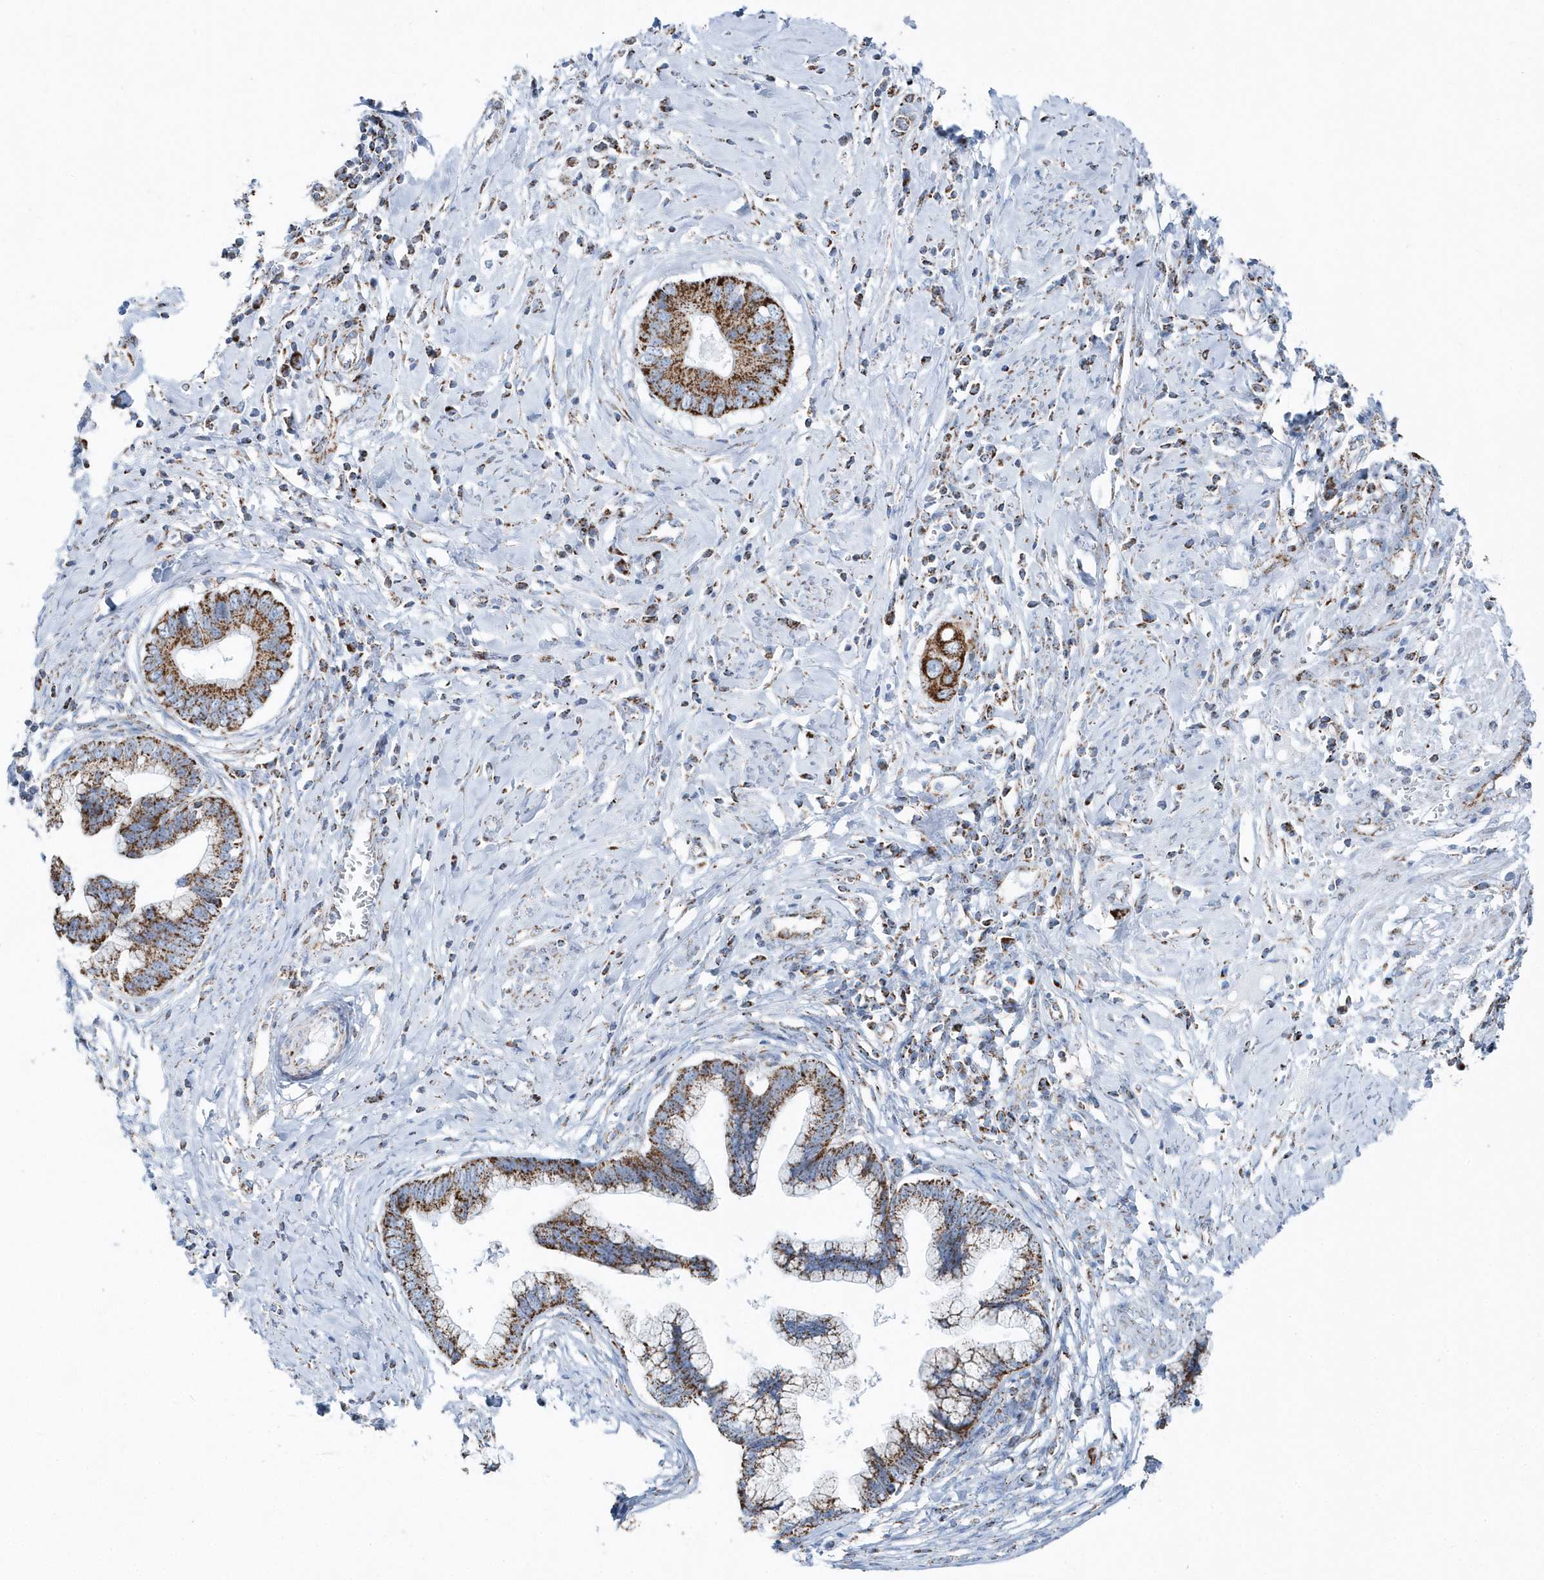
{"staining": {"intensity": "moderate", "quantity": ">75%", "location": "cytoplasmic/membranous"}, "tissue": "cervical cancer", "cell_type": "Tumor cells", "image_type": "cancer", "snomed": [{"axis": "morphology", "description": "Adenocarcinoma, NOS"}, {"axis": "topography", "description": "Cervix"}], "caption": "Immunohistochemistry (DAB) staining of cervical adenocarcinoma displays moderate cytoplasmic/membranous protein expression in approximately >75% of tumor cells.", "gene": "TMCO6", "patient": {"sex": "female", "age": 44}}